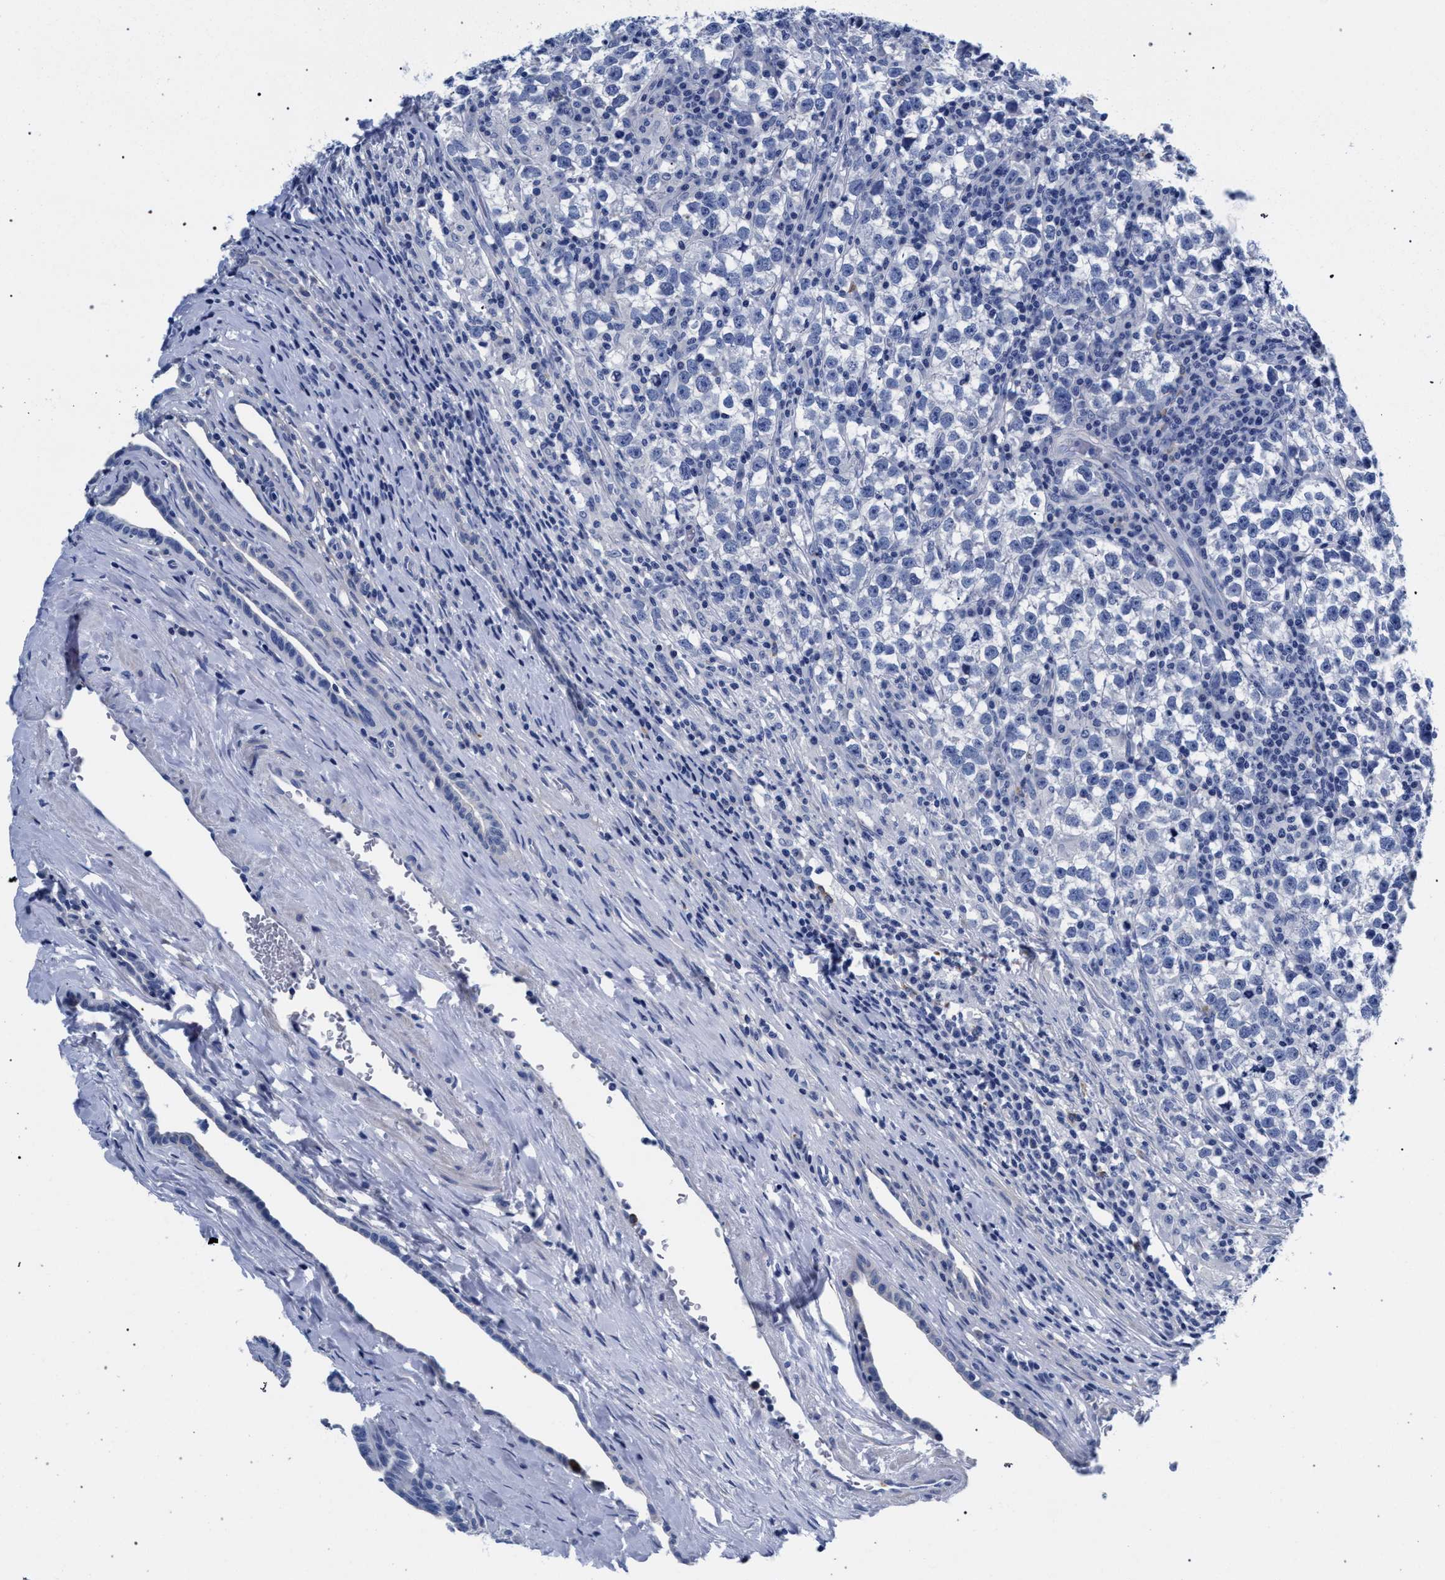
{"staining": {"intensity": "negative", "quantity": "none", "location": "none"}, "tissue": "testis cancer", "cell_type": "Tumor cells", "image_type": "cancer", "snomed": [{"axis": "morphology", "description": "Normal tissue, NOS"}, {"axis": "morphology", "description": "Seminoma, NOS"}, {"axis": "topography", "description": "Testis"}], "caption": "This image is of seminoma (testis) stained with immunohistochemistry (IHC) to label a protein in brown with the nuclei are counter-stained blue. There is no staining in tumor cells.", "gene": "AKAP4", "patient": {"sex": "male", "age": 43}}